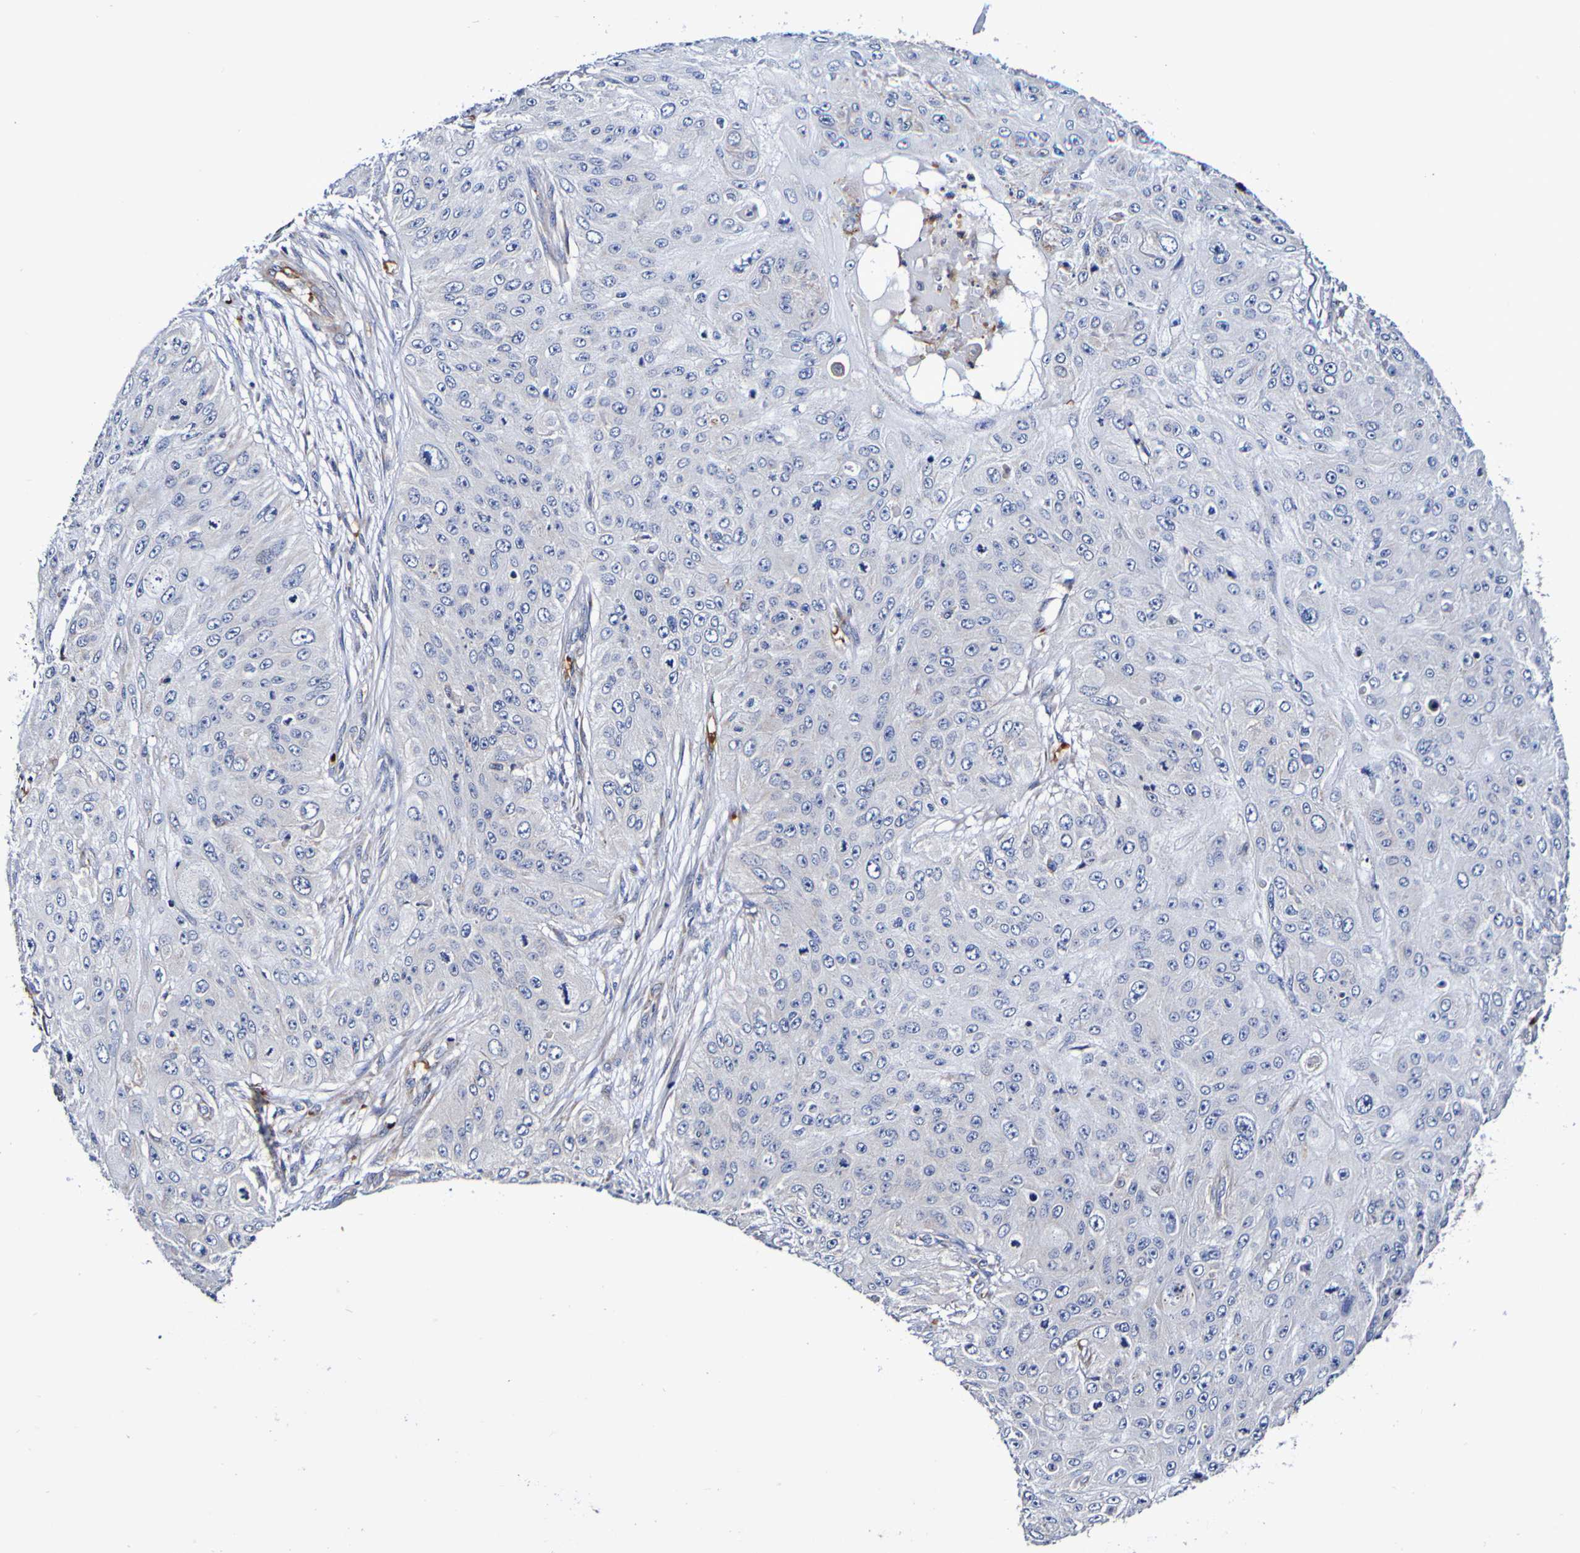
{"staining": {"intensity": "negative", "quantity": "none", "location": "none"}, "tissue": "skin cancer", "cell_type": "Tumor cells", "image_type": "cancer", "snomed": [{"axis": "morphology", "description": "Squamous cell carcinoma, NOS"}, {"axis": "topography", "description": "Skin"}], "caption": "Immunohistochemical staining of human skin cancer (squamous cell carcinoma) reveals no significant positivity in tumor cells.", "gene": "WNT4", "patient": {"sex": "female", "age": 80}}